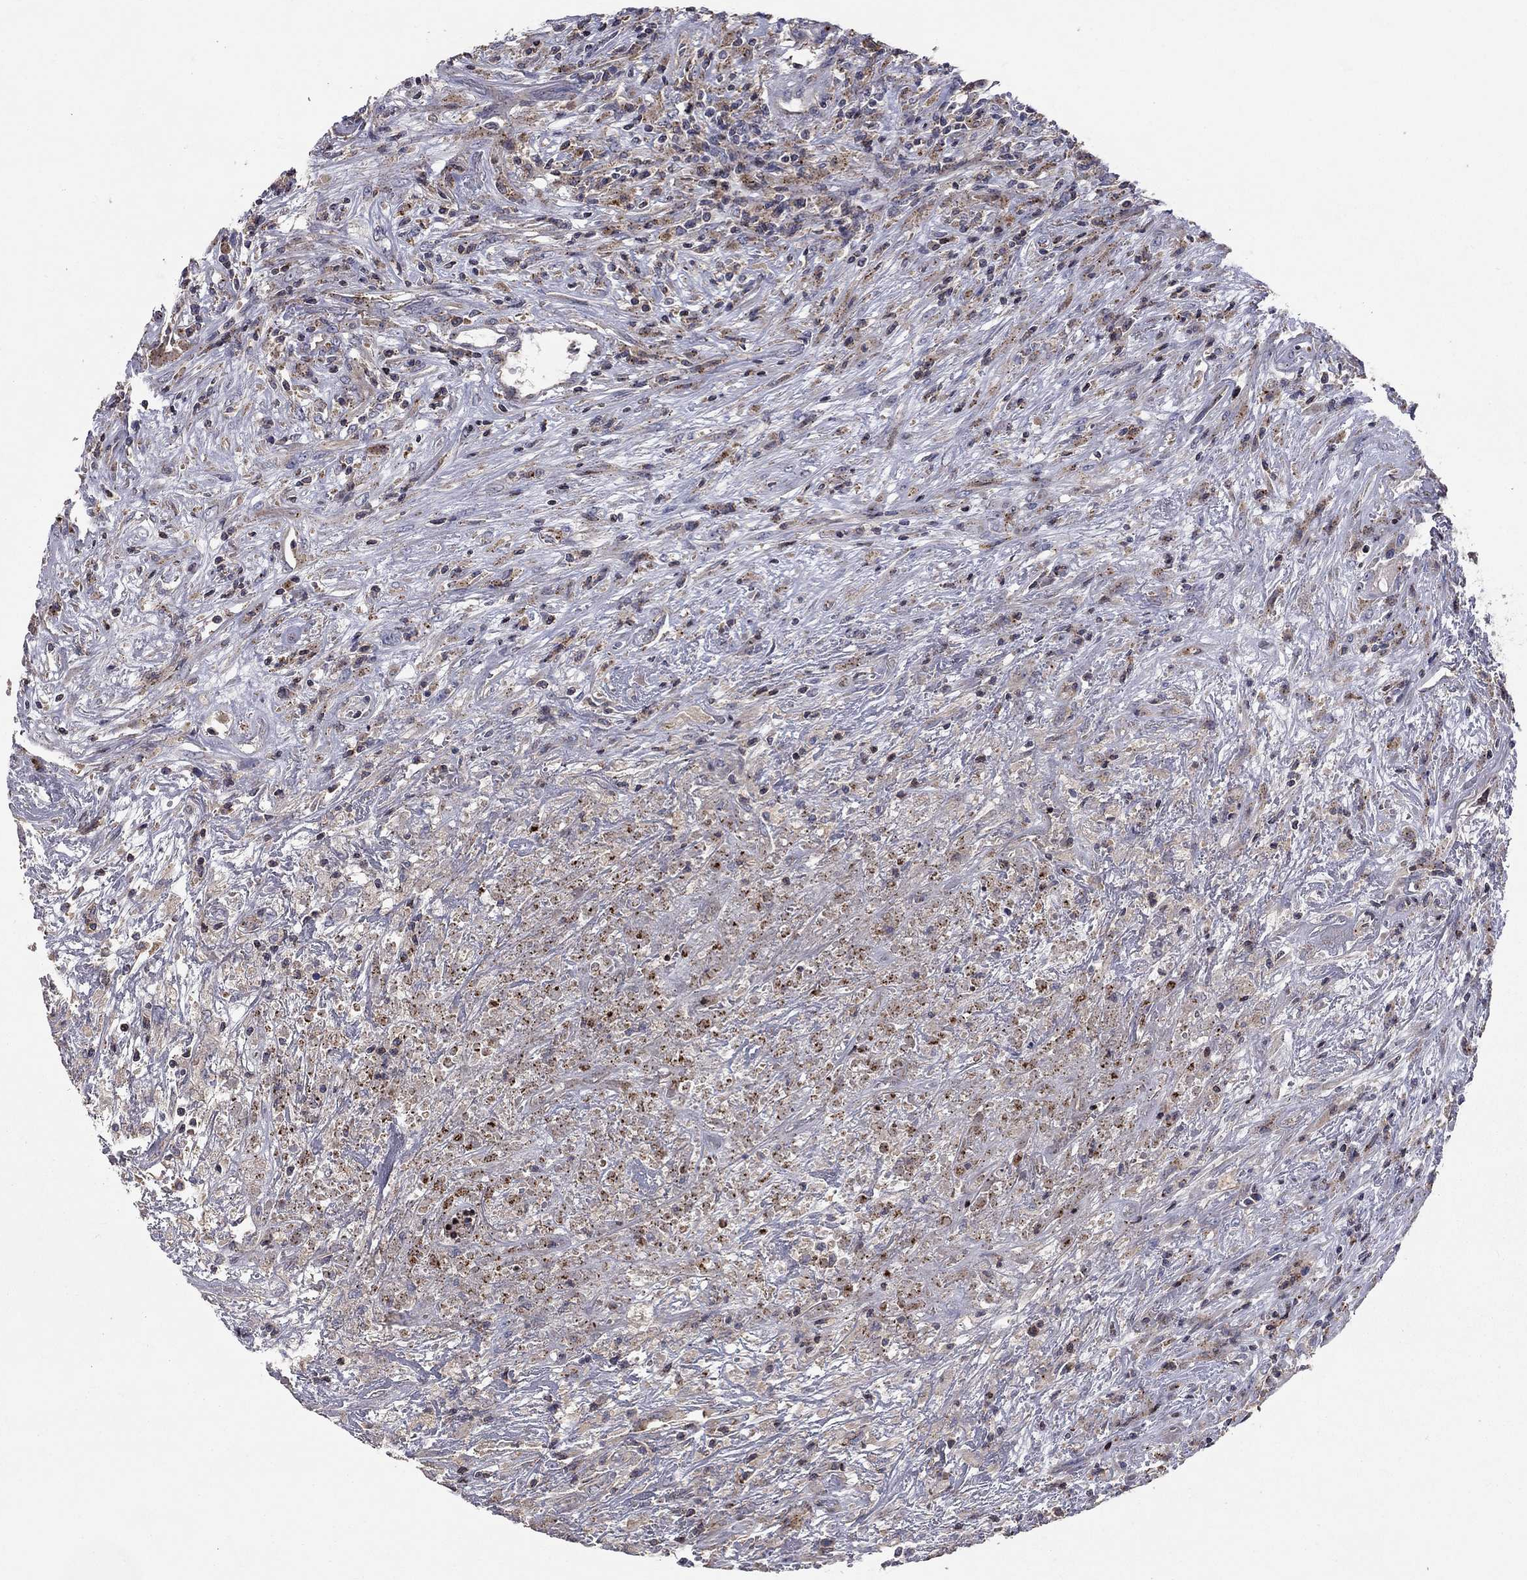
{"staining": {"intensity": "weak", "quantity": ">75%", "location": "cytoplasmic/membranous"}, "tissue": "lymphoma", "cell_type": "Tumor cells", "image_type": "cancer", "snomed": [{"axis": "morphology", "description": "Malignant lymphoma, non-Hodgkin's type, High grade"}, {"axis": "topography", "description": "Lung"}], "caption": "This is a micrograph of immunohistochemistry staining of high-grade malignant lymphoma, non-Hodgkin's type, which shows weak expression in the cytoplasmic/membranous of tumor cells.", "gene": "ERN2", "patient": {"sex": "male", "age": 79}}